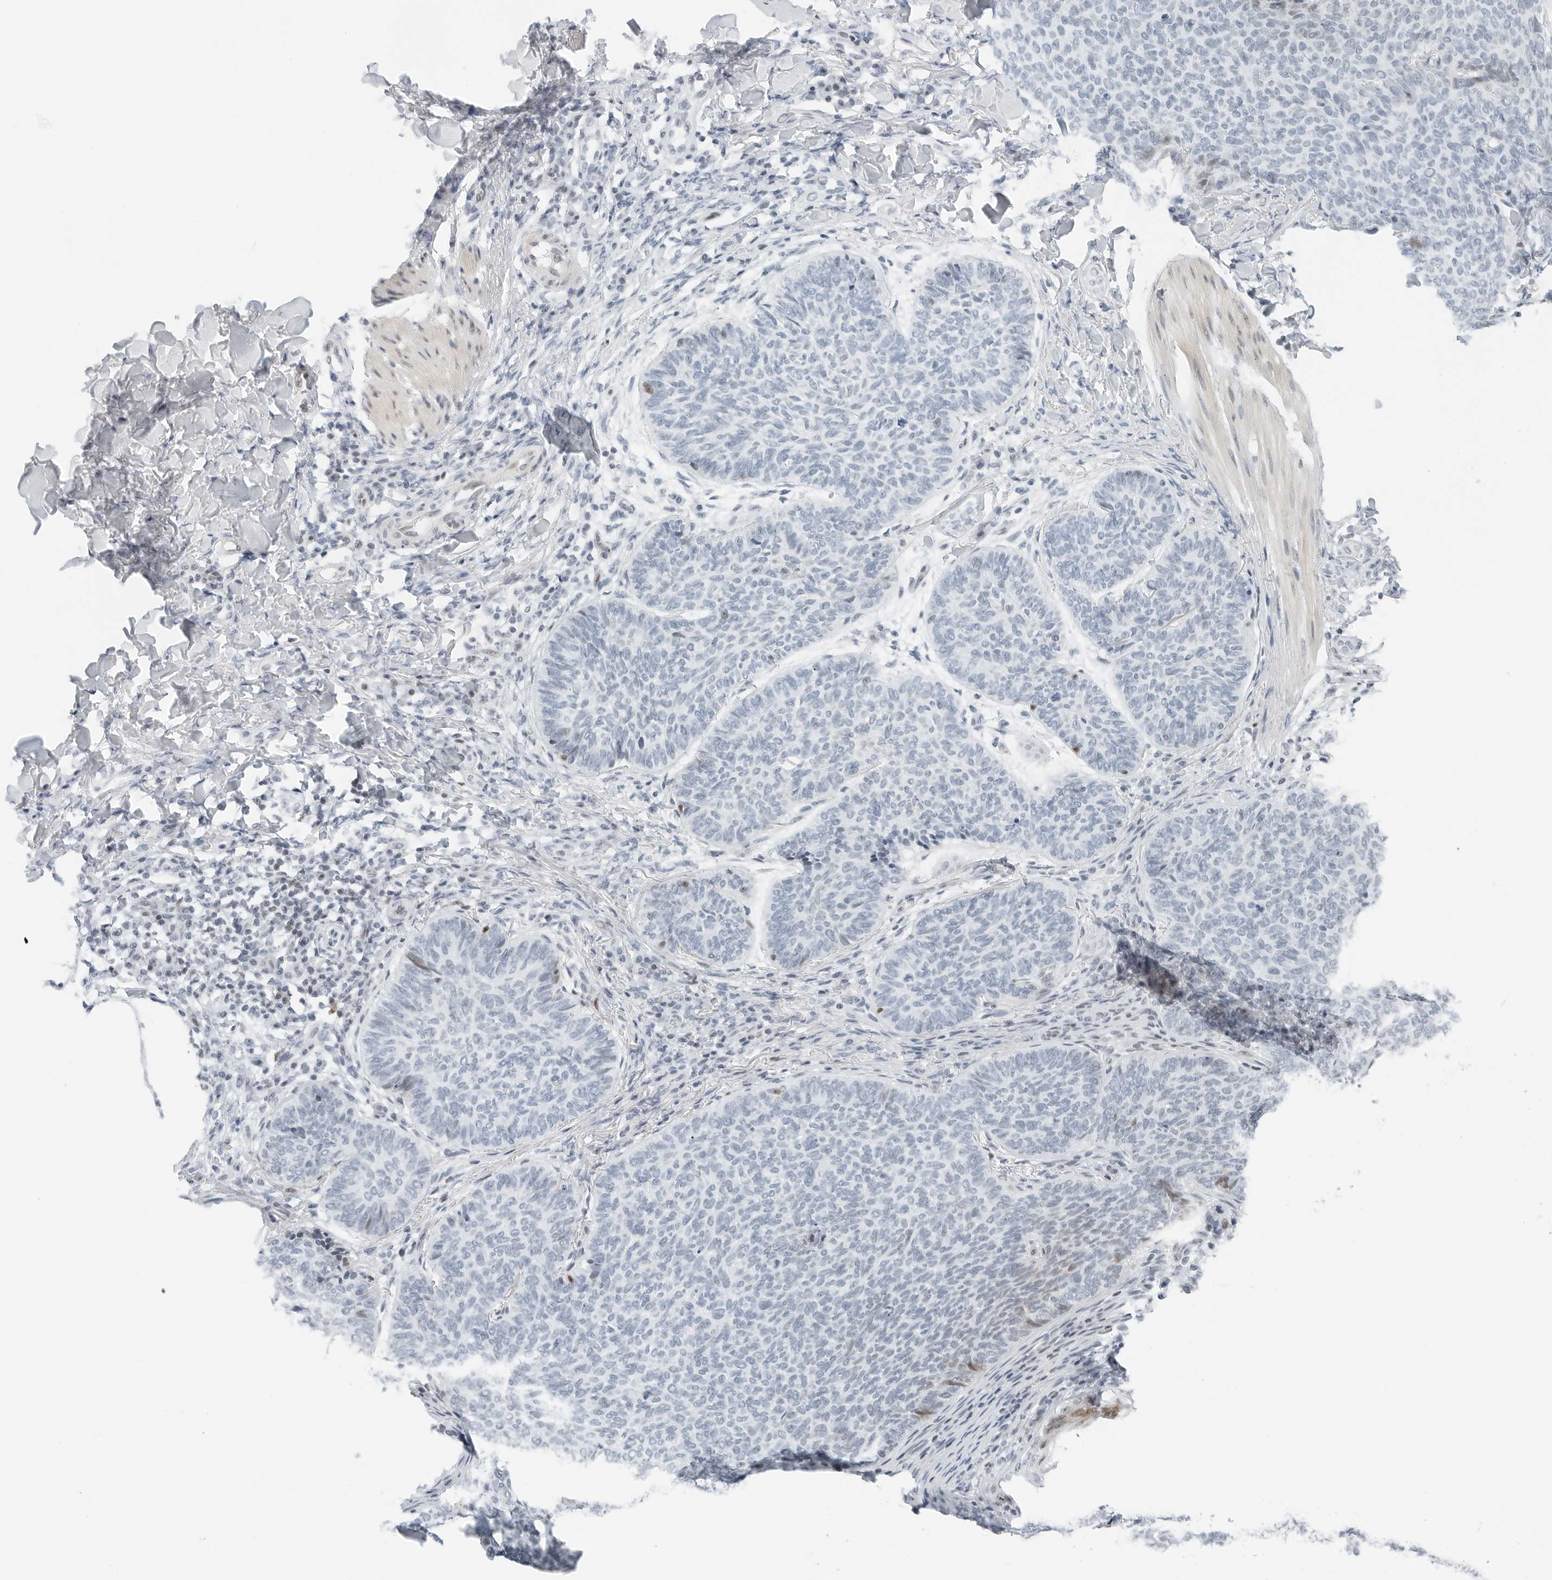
{"staining": {"intensity": "negative", "quantity": "none", "location": "none"}, "tissue": "skin cancer", "cell_type": "Tumor cells", "image_type": "cancer", "snomed": [{"axis": "morphology", "description": "Normal tissue, NOS"}, {"axis": "morphology", "description": "Basal cell carcinoma"}, {"axis": "topography", "description": "Skin"}], "caption": "Tumor cells show no significant positivity in skin basal cell carcinoma.", "gene": "NTMT2", "patient": {"sex": "male", "age": 50}}